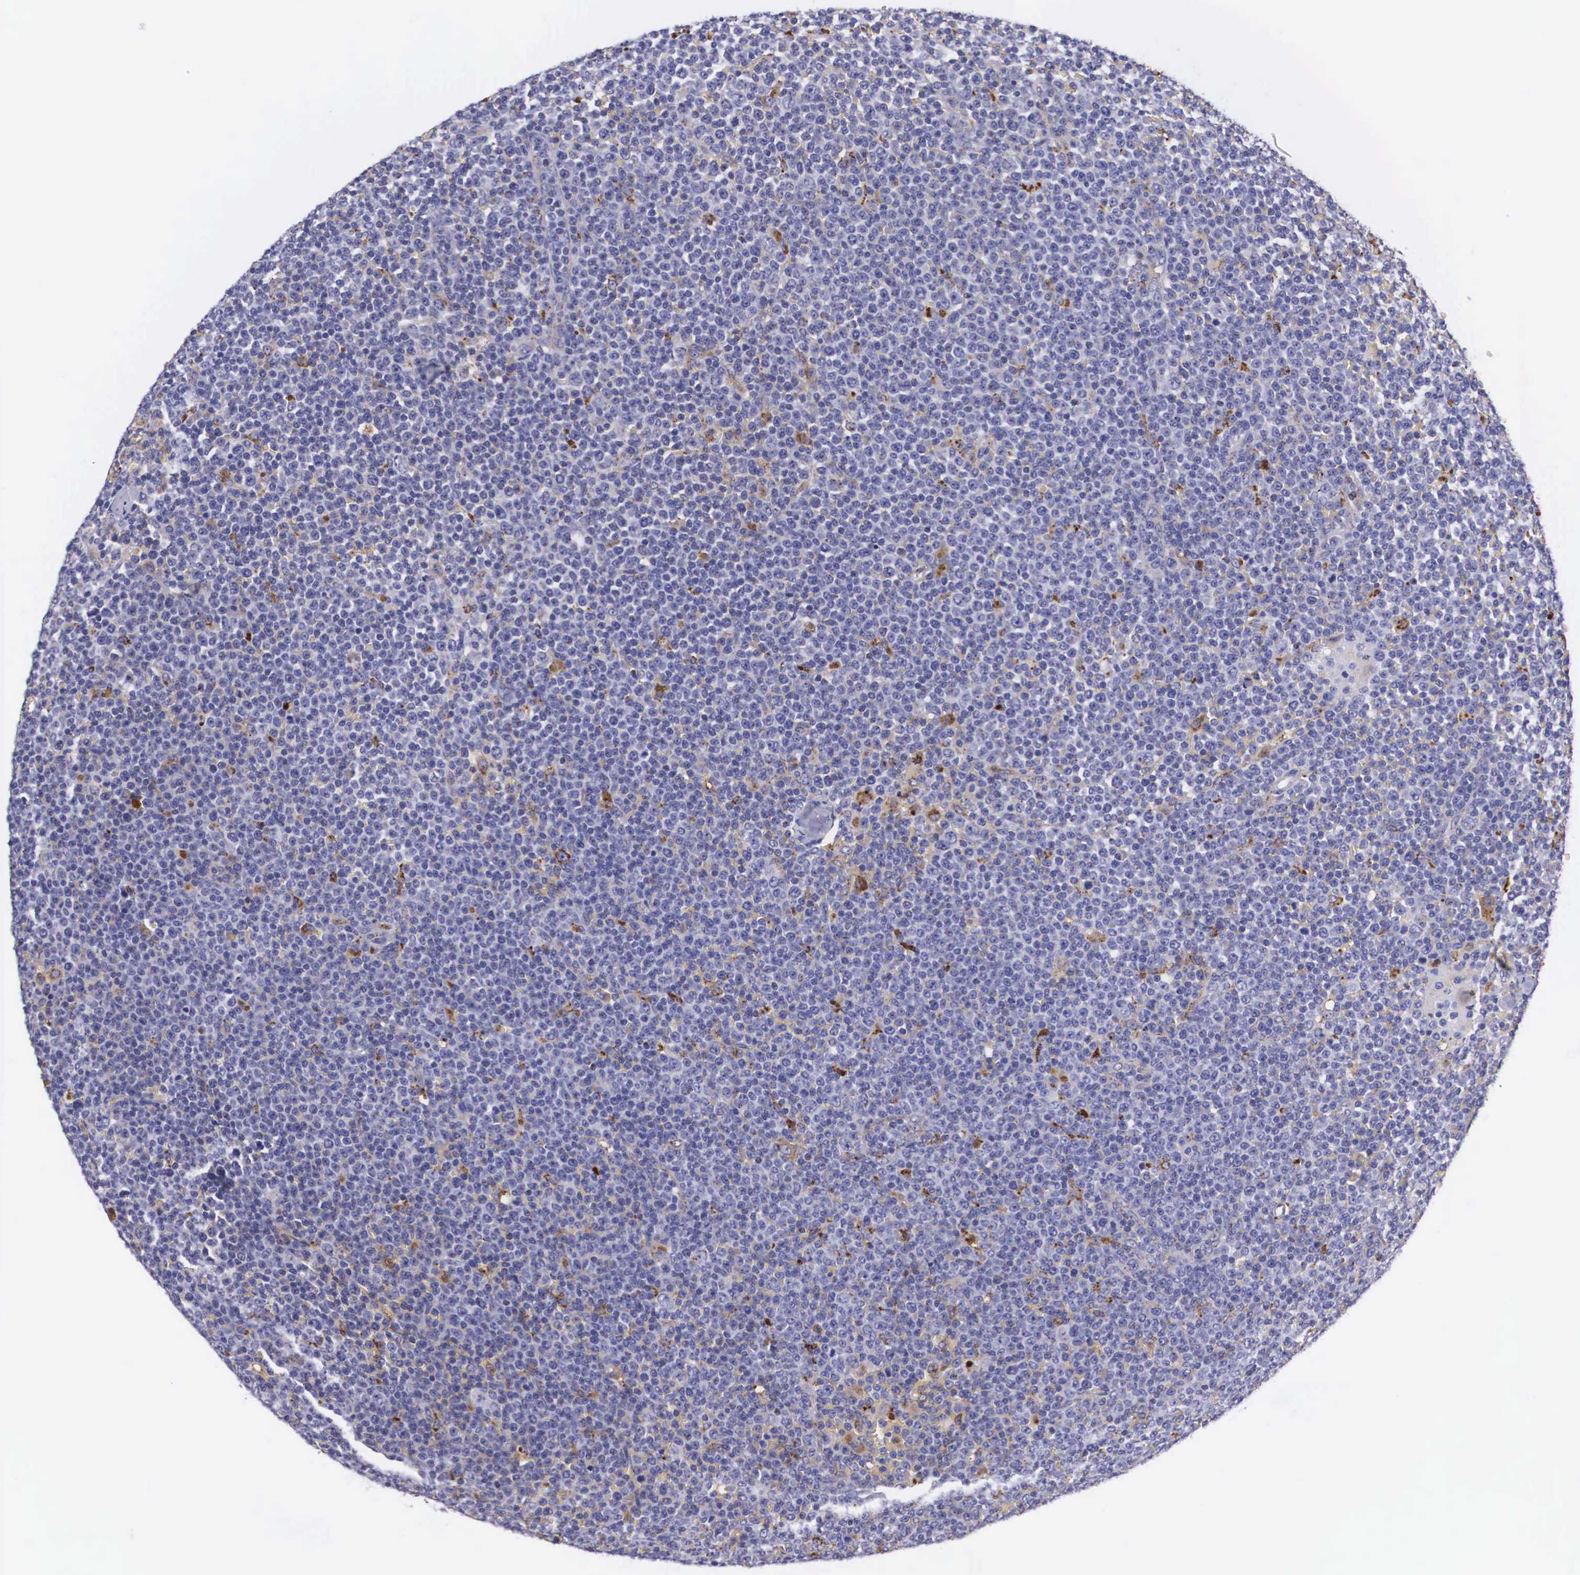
{"staining": {"intensity": "negative", "quantity": "none", "location": "none"}, "tissue": "lymphoma", "cell_type": "Tumor cells", "image_type": "cancer", "snomed": [{"axis": "morphology", "description": "Malignant lymphoma, non-Hodgkin's type, Low grade"}, {"axis": "topography", "description": "Lymph node"}], "caption": "A high-resolution micrograph shows IHC staining of lymphoma, which demonstrates no significant staining in tumor cells.", "gene": "NAGA", "patient": {"sex": "male", "age": 50}}